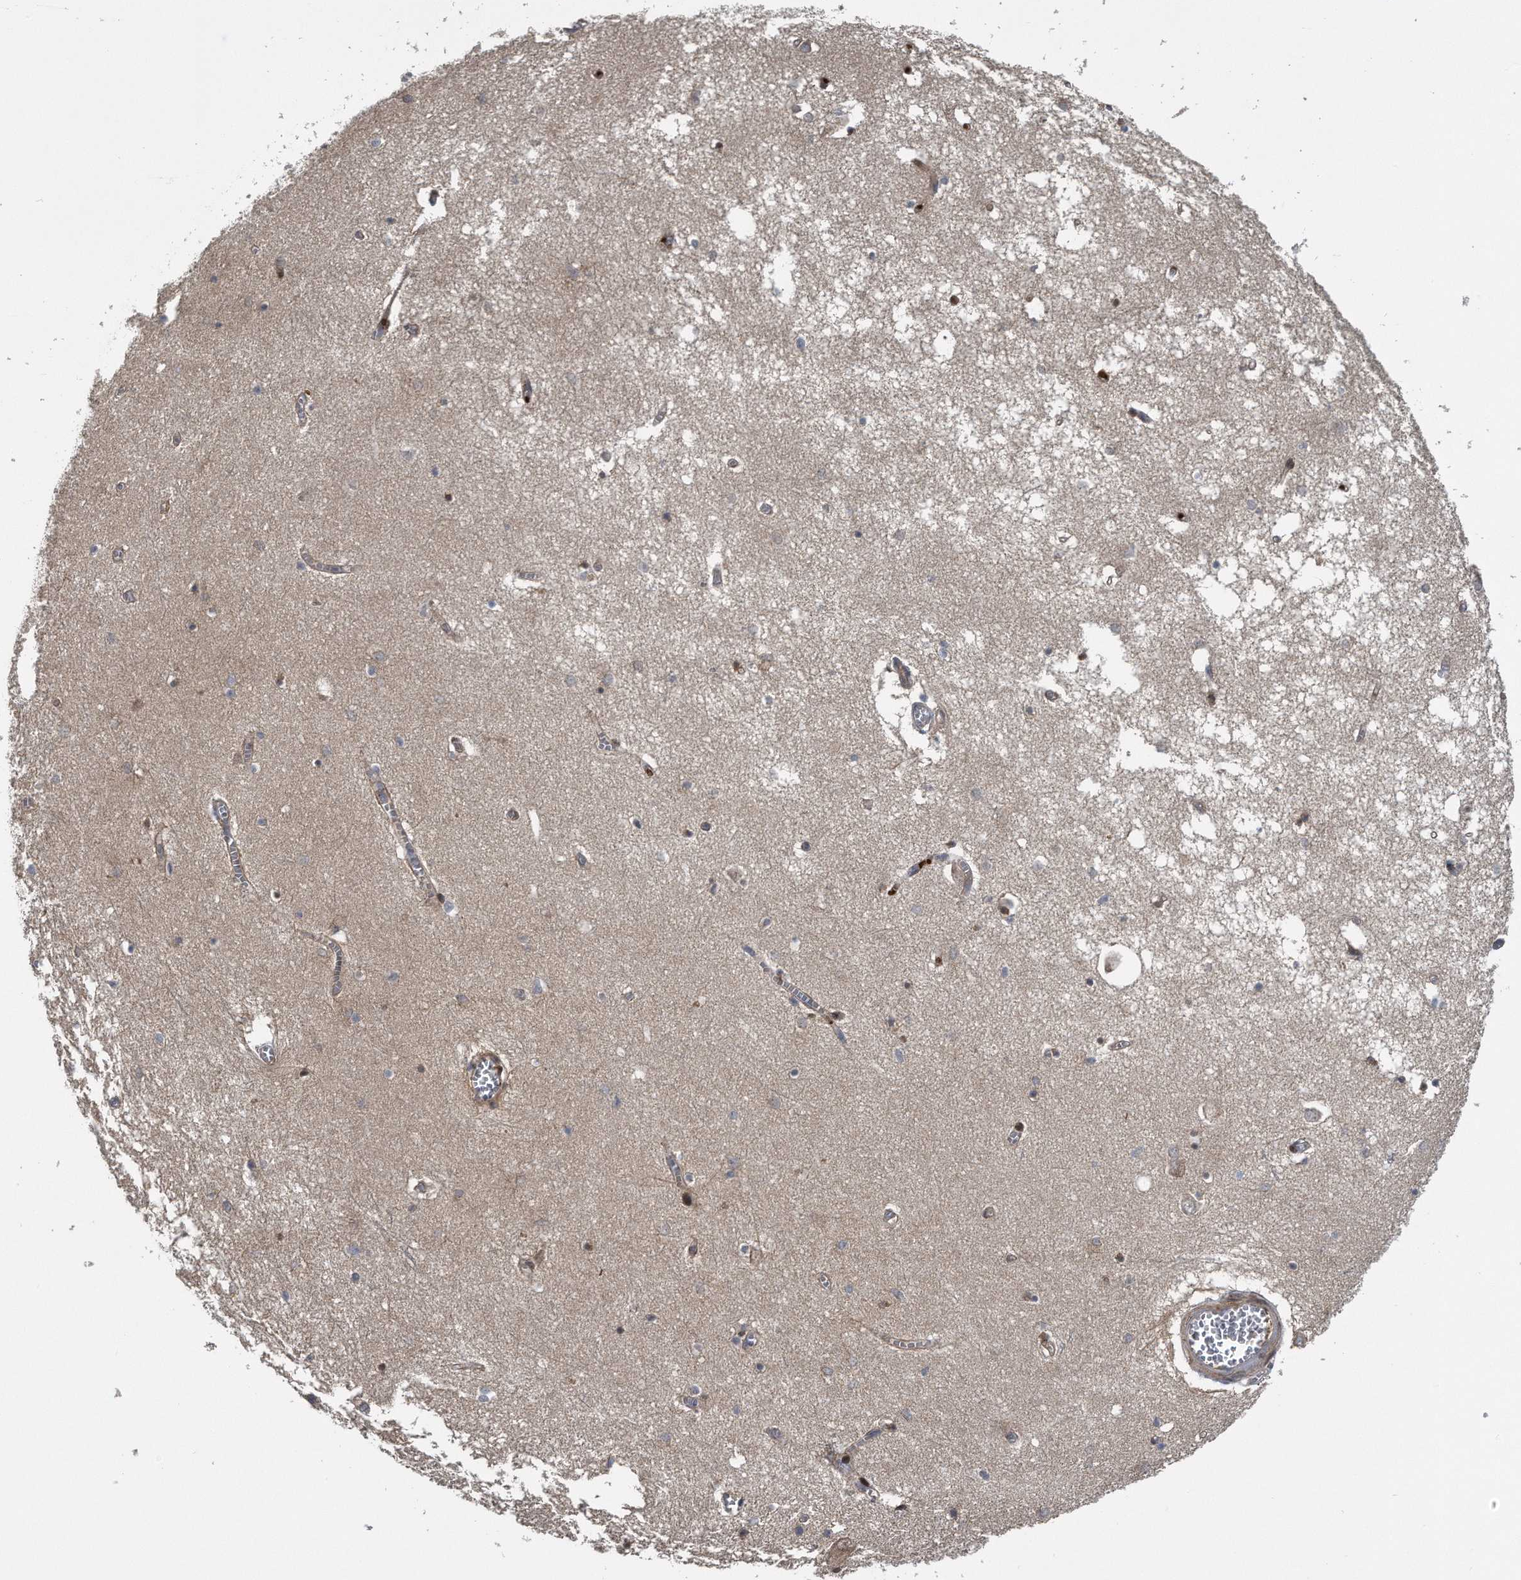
{"staining": {"intensity": "weak", "quantity": "25%-75%", "location": "cytoplasmic/membranous"}, "tissue": "hippocampus", "cell_type": "Glial cells", "image_type": "normal", "snomed": [{"axis": "morphology", "description": "Normal tissue, NOS"}, {"axis": "topography", "description": "Hippocampus"}], "caption": "Immunohistochemistry (IHC) staining of benign hippocampus, which displays low levels of weak cytoplasmic/membranous staining in approximately 25%-75% of glial cells indicating weak cytoplasmic/membranous protein staining. The staining was performed using DAB (brown) for protein detection and nuclei were counterstained in hematoxylin (blue).", "gene": "ZNF79", "patient": {"sex": "male", "age": 70}}